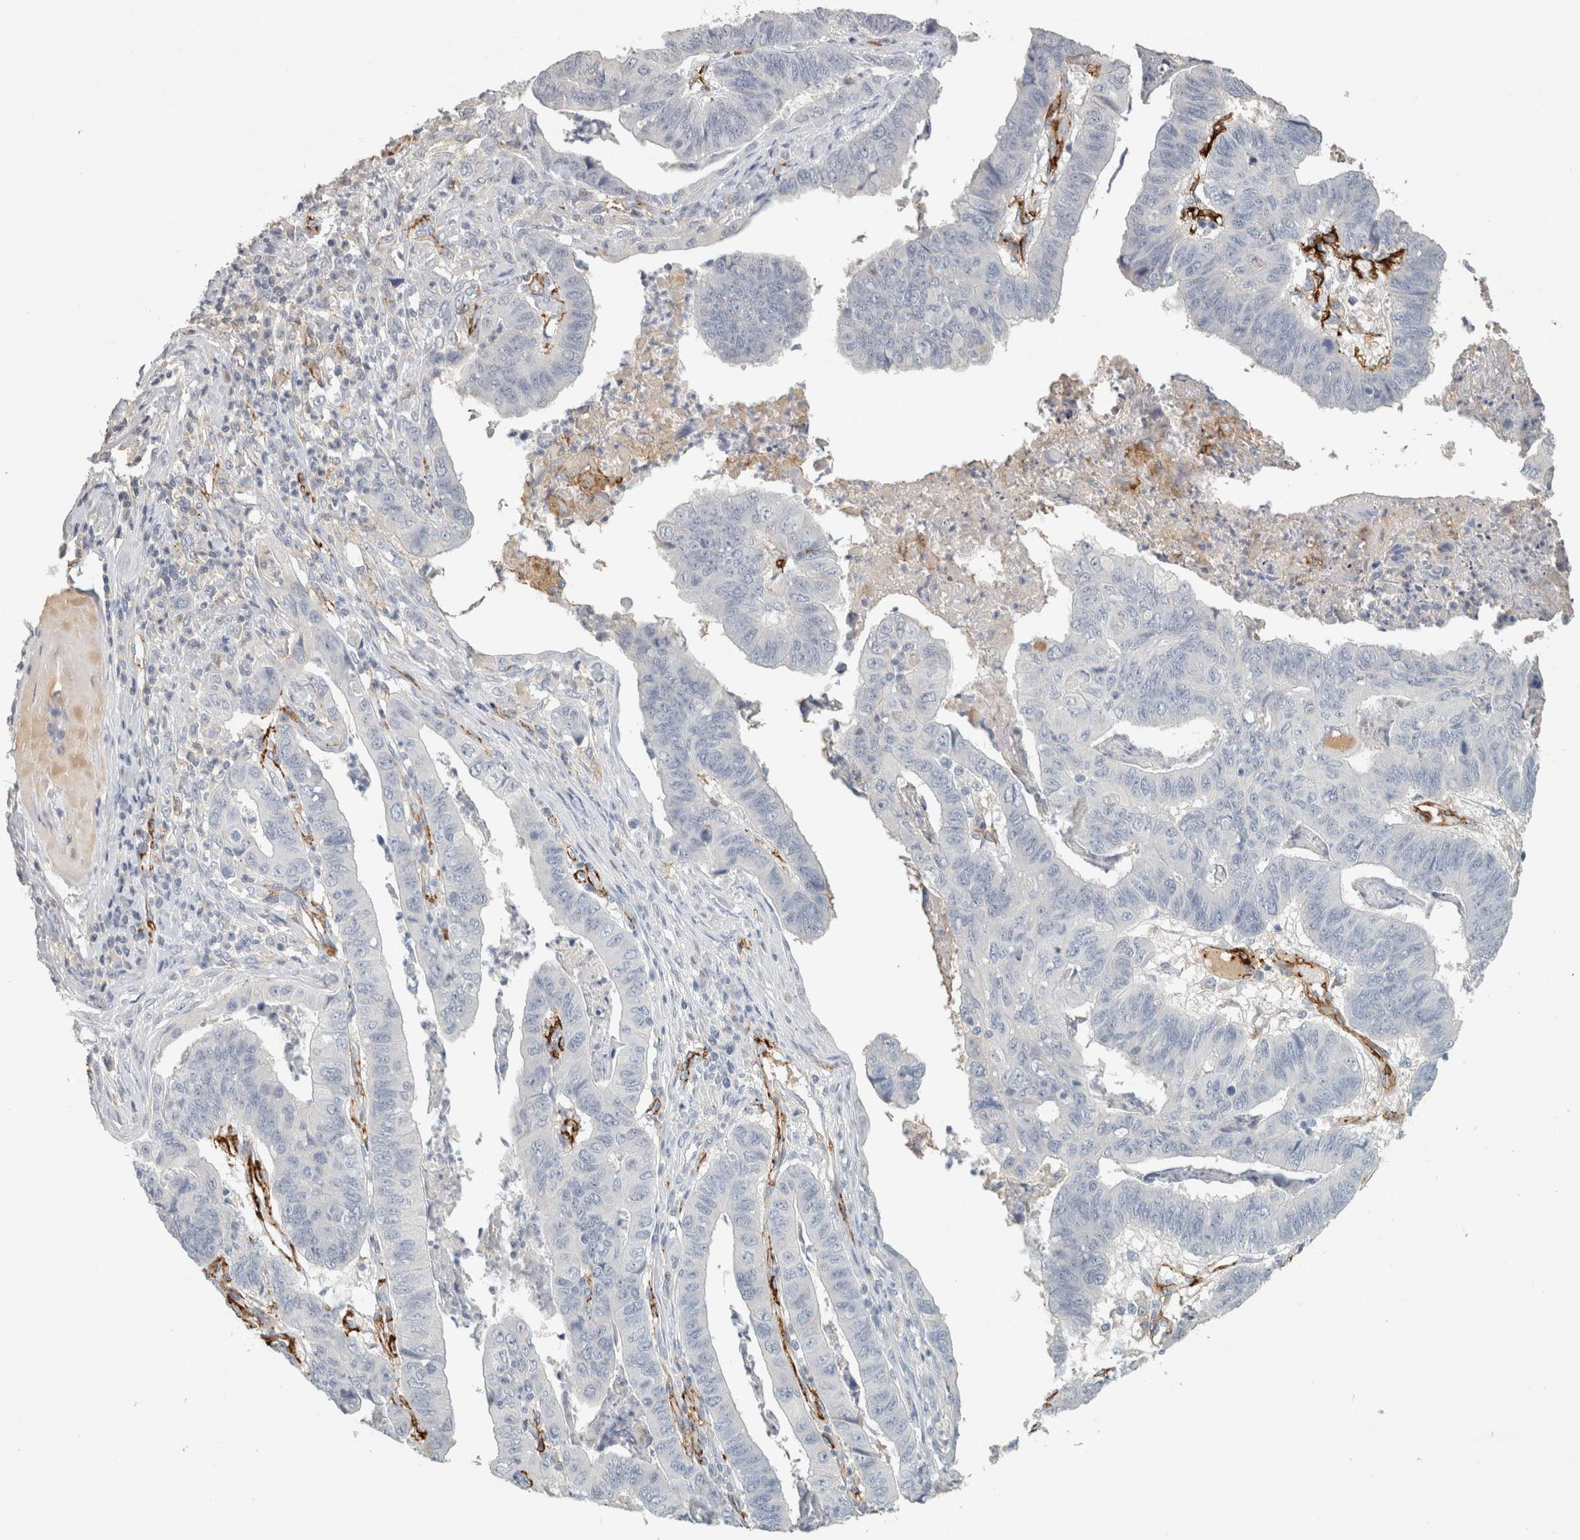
{"staining": {"intensity": "negative", "quantity": "none", "location": "none"}, "tissue": "stomach cancer", "cell_type": "Tumor cells", "image_type": "cancer", "snomed": [{"axis": "morphology", "description": "Adenocarcinoma, NOS"}, {"axis": "topography", "description": "Stomach, lower"}], "caption": "Tumor cells are negative for brown protein staining in stomach adenocarcinoma.", "gene": "CD36", "patient": {"sex": "male", "age": 77}}